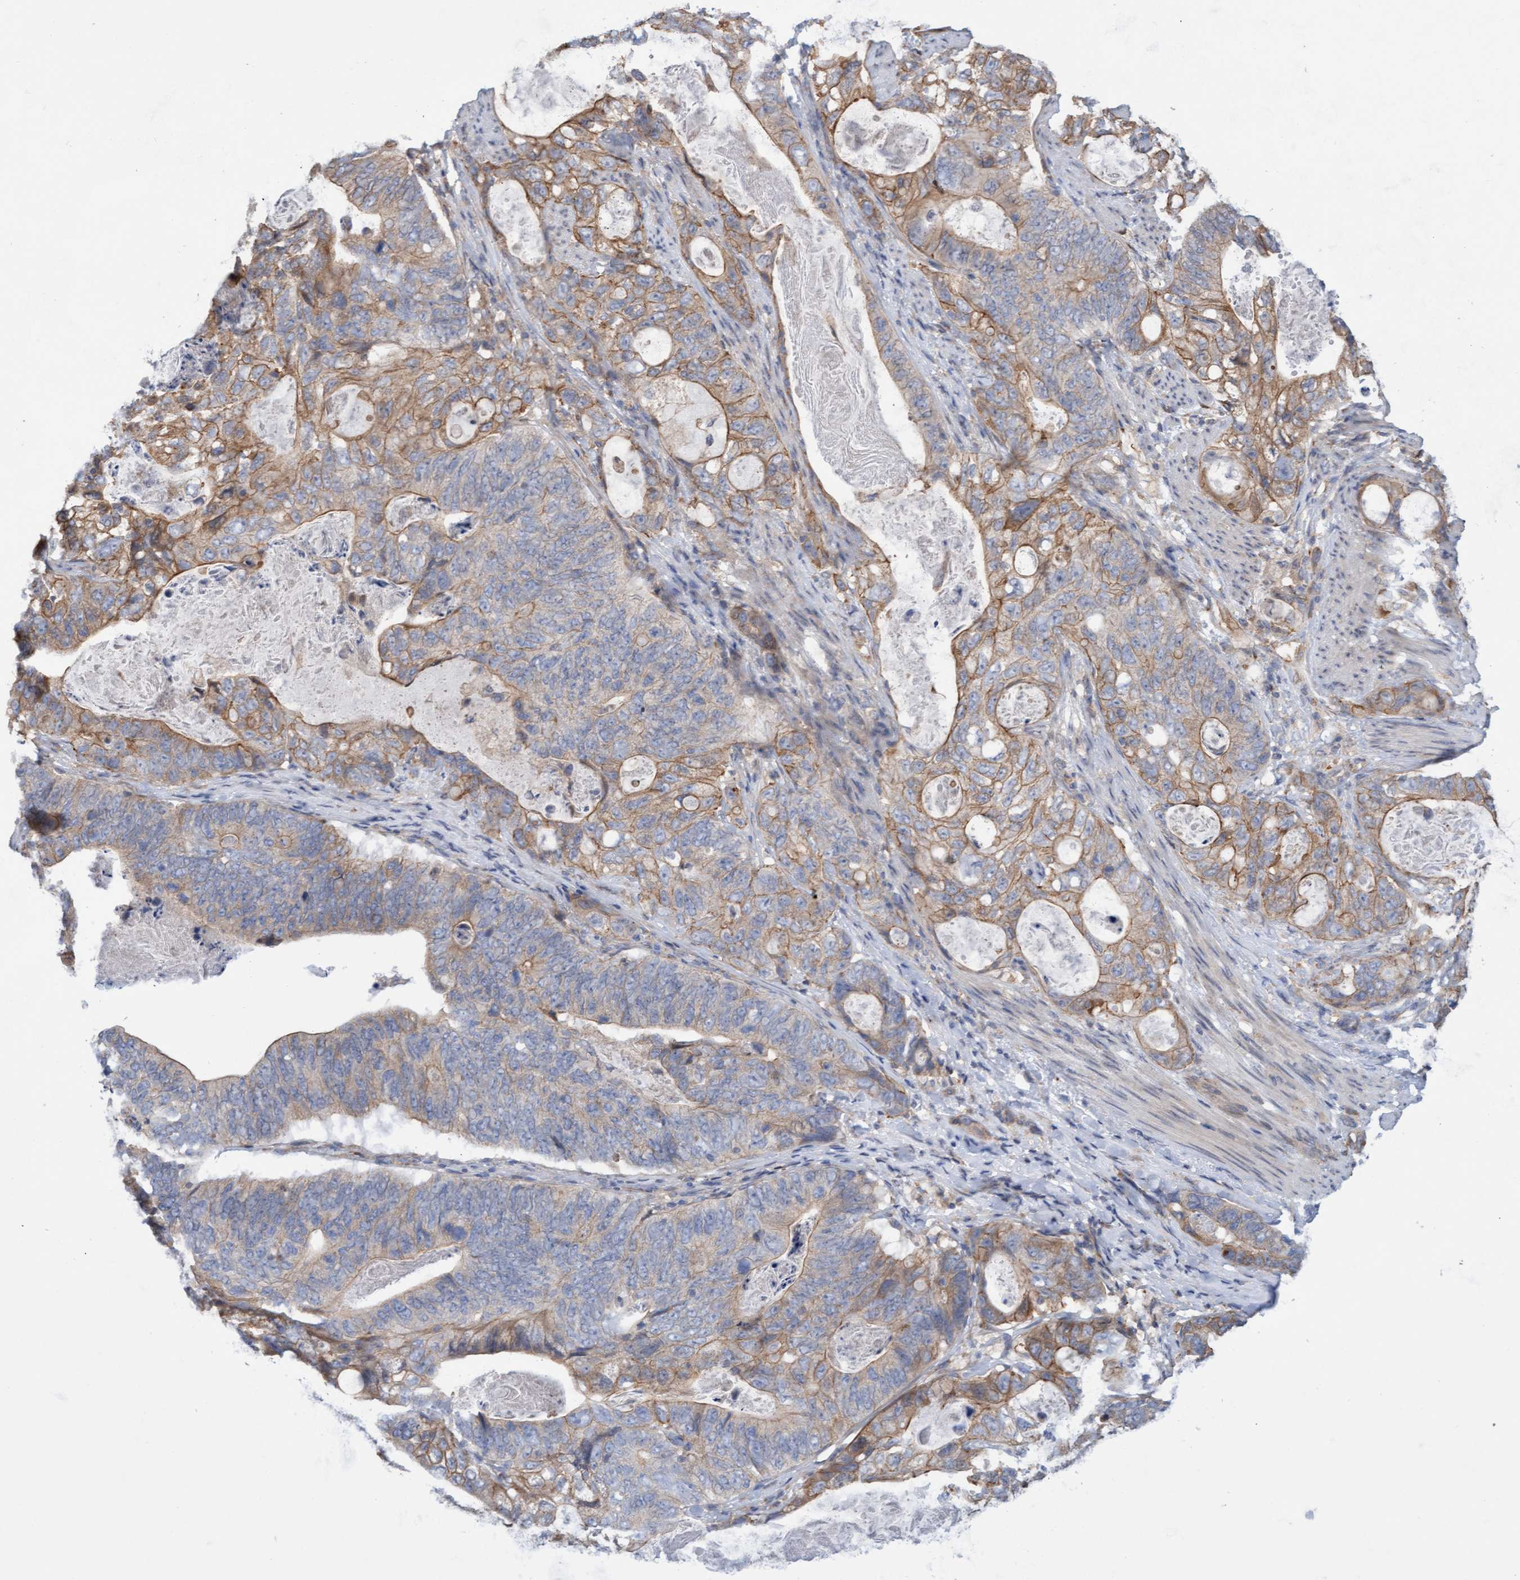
{"staining": {"intensity": "moderate", "quantity": "25%-75%", "location": "cytoplasmic/membranous"}, "tissue": "stomach cancer", "cell_type": "Tumor cells", "image_type": "cancer", "snomed": [{"axis": "morphology", "description": "Normal tissue, NOS"}, {"axis": "morphology", "description": "Adenocarcinoma, NOS"}, {"axis": "topography", "description": "Stomach"}], "caption": "High-magnification brightfield microscopy of stomach cancer (adenocarcinoma) stained with DAB (brown) and counterstained with hematoxylin (blue). tumor cells exhibit moderate cytoplasmic/membranous expression is appreciated in about25%-75% of cells.", "gene": "MMP8", "patient": {"sex": "female", "age": 89}}